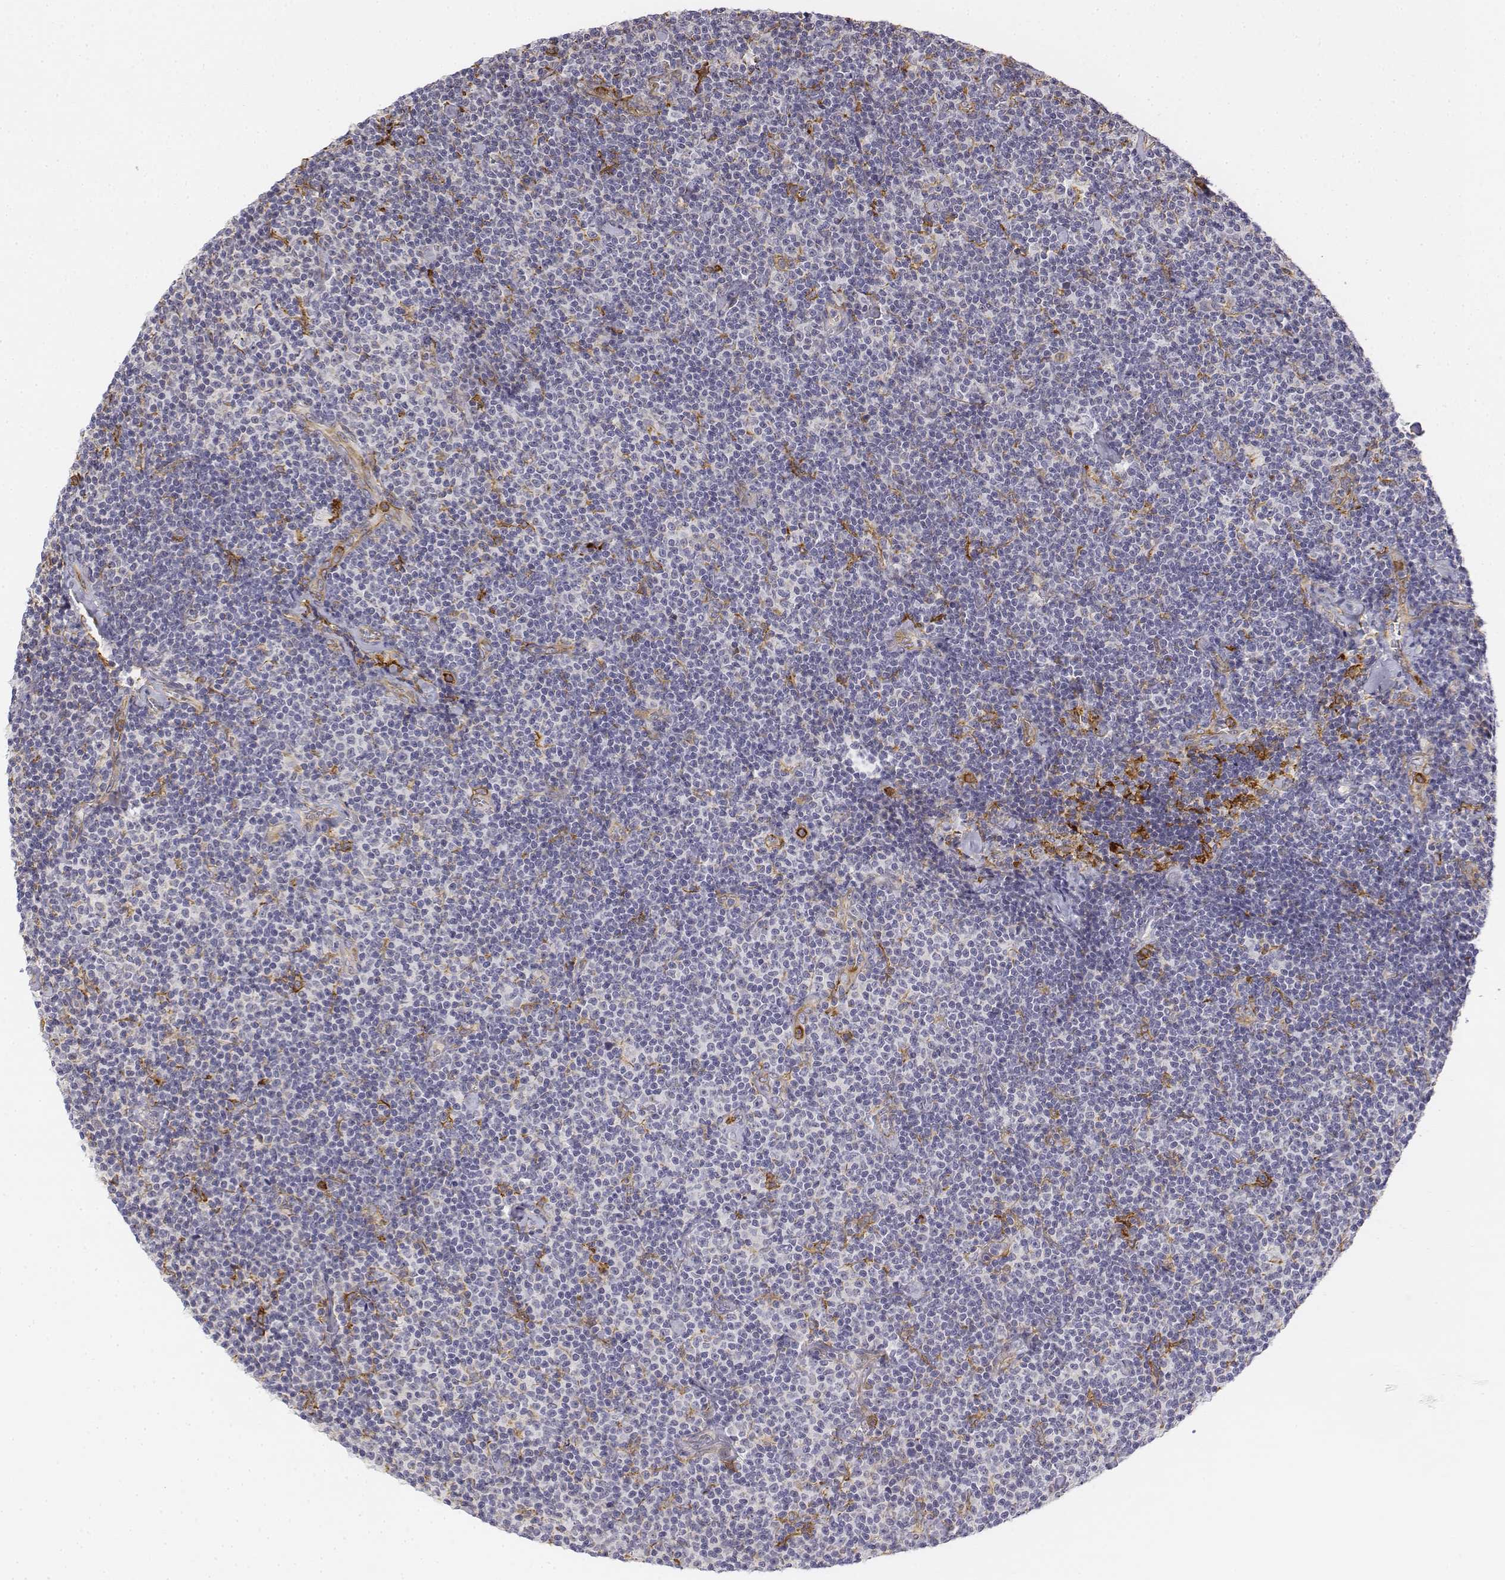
{"staining": {"intensity": "negative", "quantity": "none", "location": "none"}, "tissue": "lymphoma", "cell_type": "Tumor cells", "image_type": "cancer", "snomed": [{"axis": "morphology", "description": "Malignant lymphoma, non-Hodgkin's type, Low grade"}, {"axis": "topography", "description": "Lymph node"}], "caption": "There is no significant positivity in tumor cells of lymphoma.", "gene": "CD14", "patient": {"sex": "male", "age": 81}}